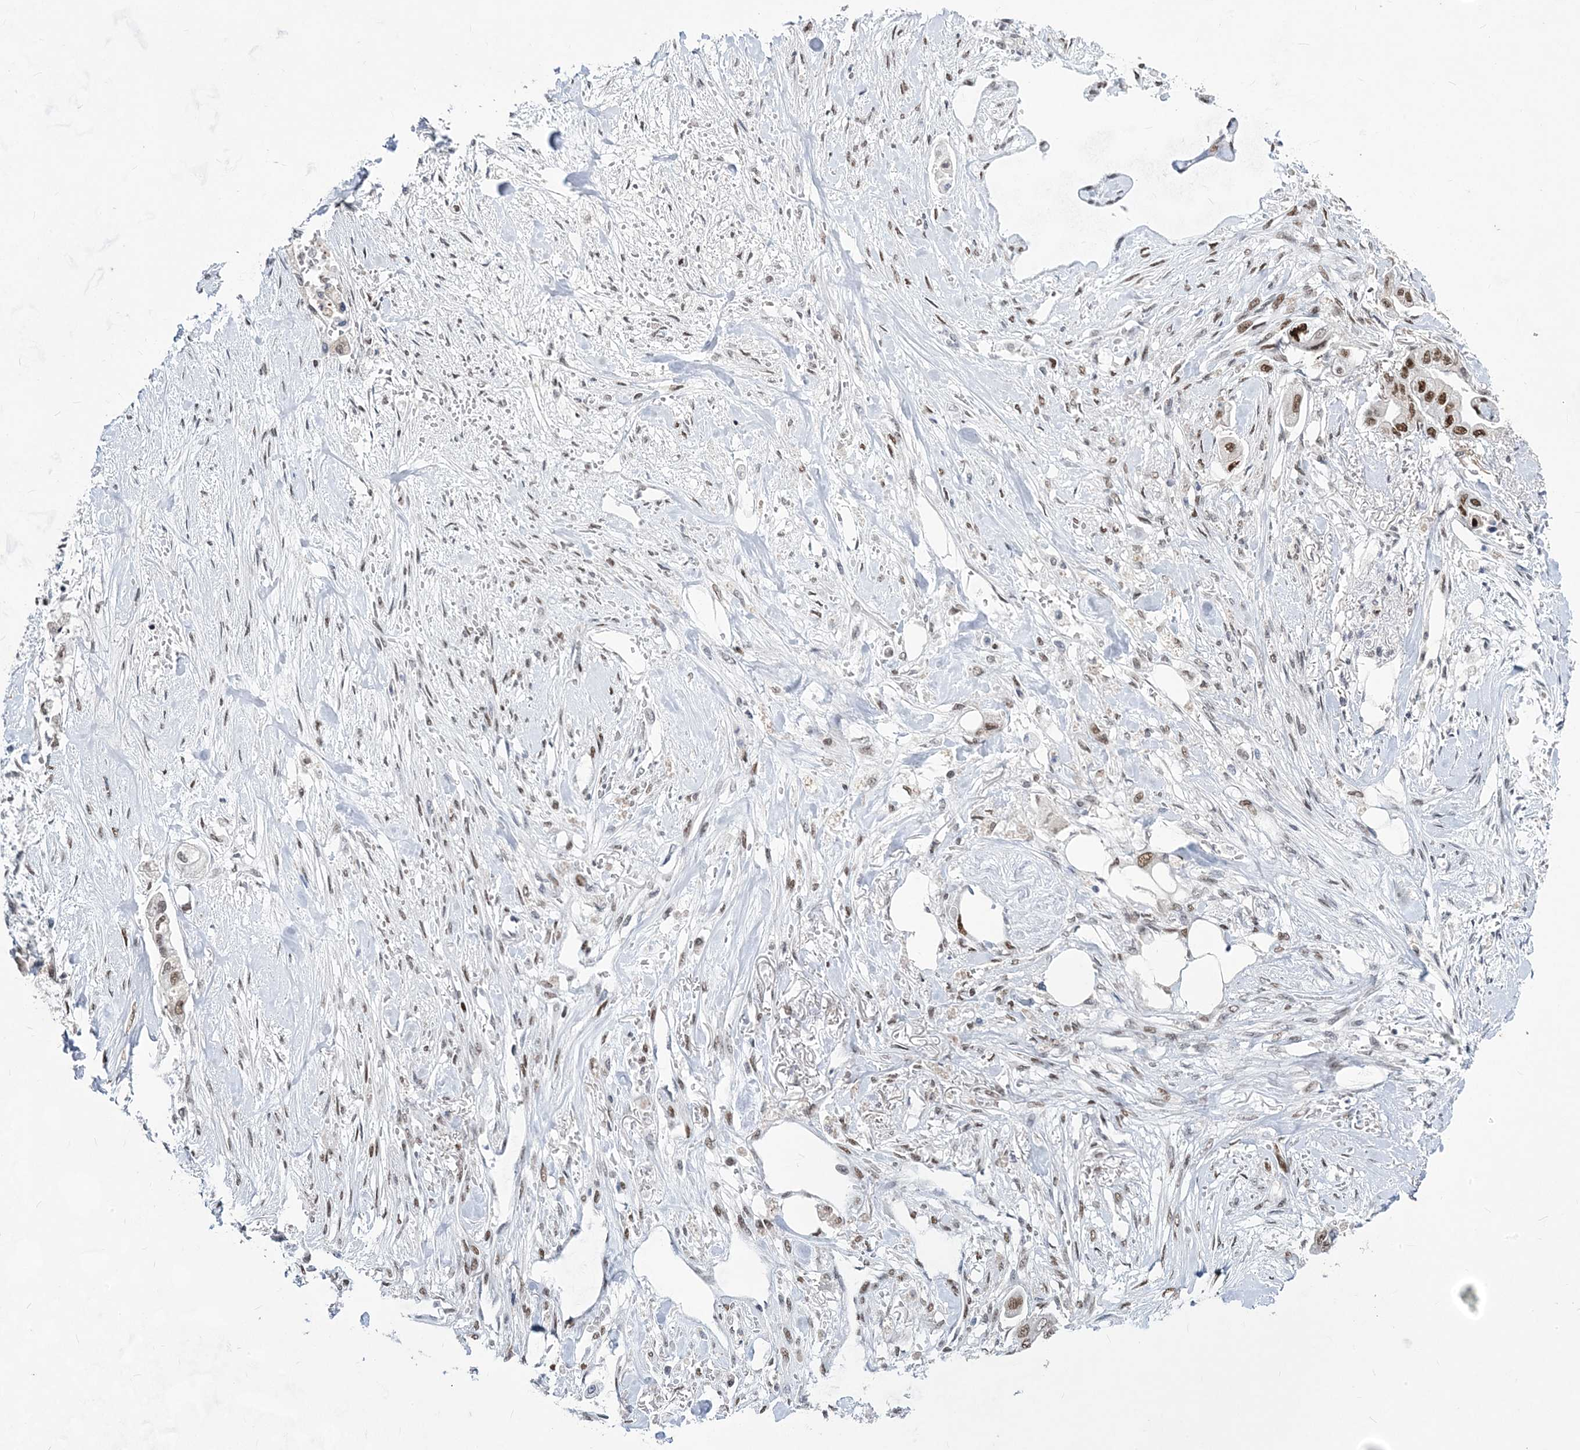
{"staining": {"intensity": "moderate", "quantity": "25%-75%", "location": "nuclear"}, "tissue": "stomach cancer", "cell_type": "Tumor cells", "image_type": "cancer", "snomed": [{"axis": "morphology", "description": "Adenocarcinoma, NOS"}, {"axis": "topography", "description": "Stomach"}], "caption": "A brown stain shows moderate nuclear positivity of a protein in stomach cancer tumor cells.", "gene": "ZBTB7A", "patient": {"sex": "male", "age": 62}}